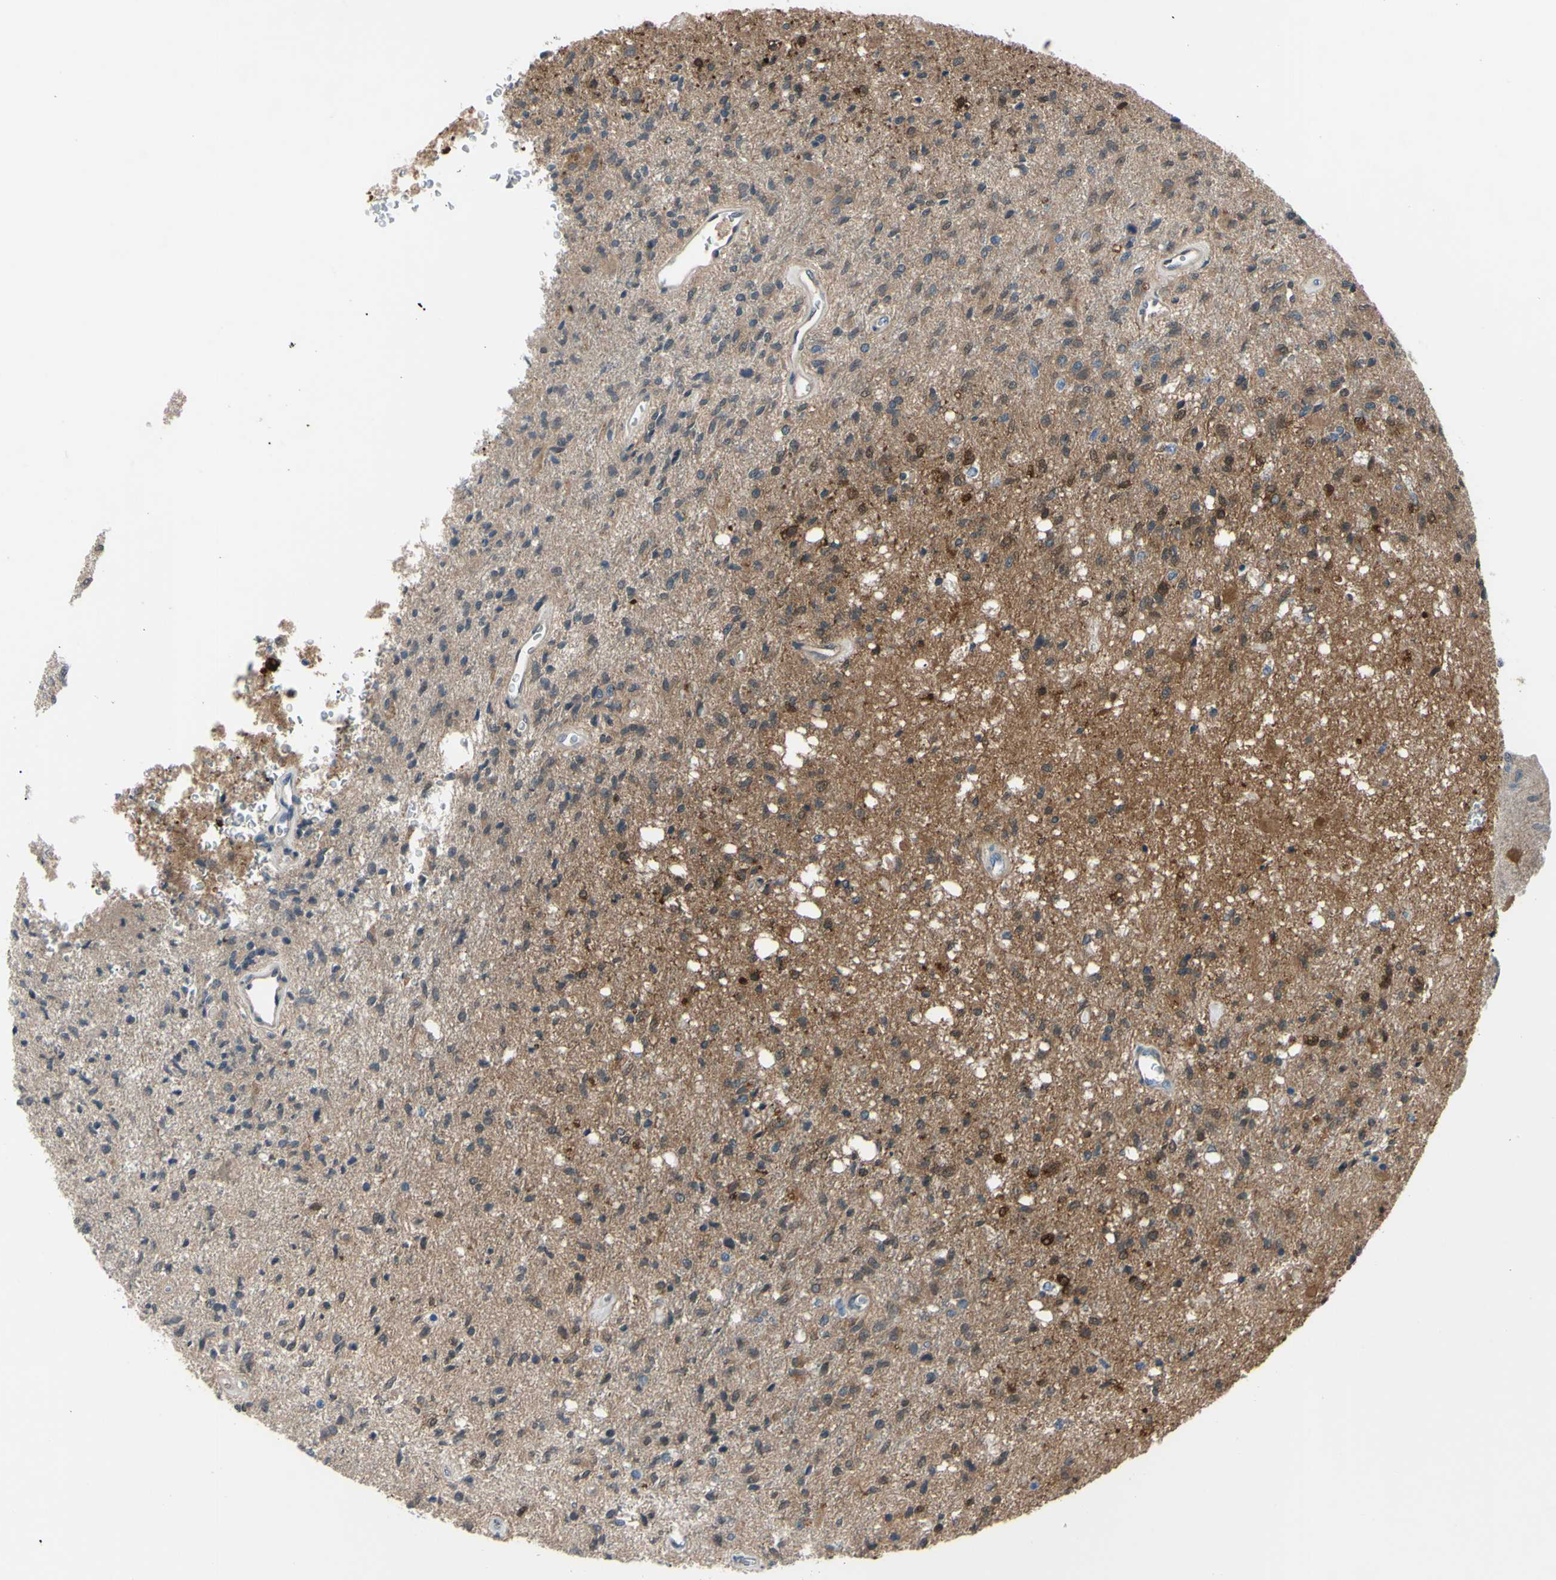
{"staining": {"intensity": "moderate", "quantity": "25%-75%", "location": "cytoplasmic/membranous,nuclear"}, "tissue": "glioma", "cell_type": "Tumor cells", "image_type": "cancer", "snomed": [{"axis": "morphology", "description": "Normal tissue, NOS"}, {"axis": "morphology", "description": "Glioma, malignant, High grade"}, {"axis": "topography", "description": "Cerebral cortex"}], "caption": "Glioma stained with immunohistochemistry (IHC) demonstrates moderate cytoplasmic/membranous and nuclear expression in about 25%-75% of tumor cells.", "gene": "NOL3", "patient": {"sex": "male", "age": 77}}